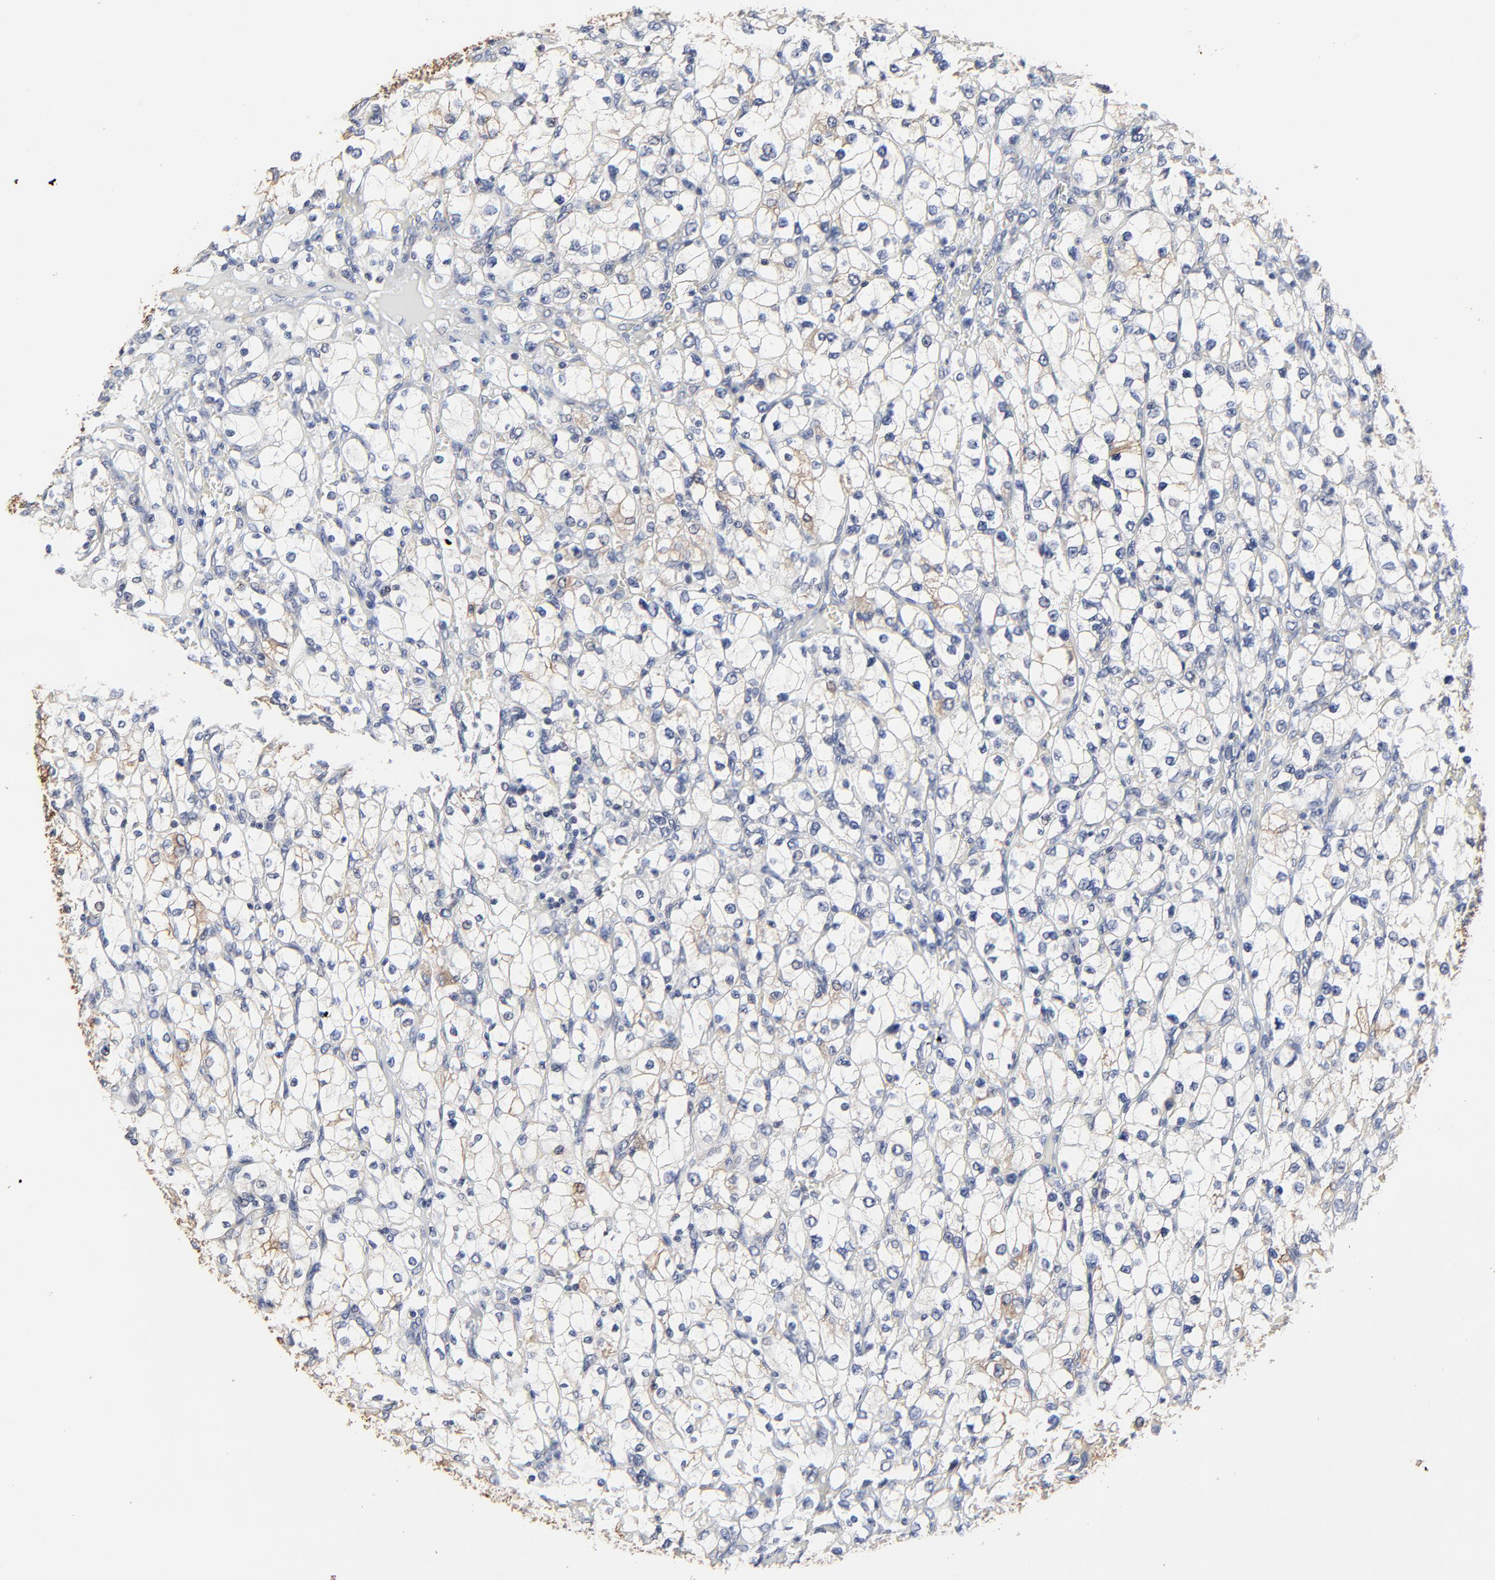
{"staining": {"intensity": "weak", "quantity": "25%-75%", "location": "cytoplasmic/membranous"}, "tissue": "renal cancer", "cell_type": "Tumor cells", "image_type": "cancer", "snomed": [{"axis": "morphology", "description": "Adenocarcinoma, NOS"}, {"axis": "topography", "description": "Kidney"}], "caption": "A high-resolution micrograph shows IHC staining of adenocarcinoma (renal), which exhibits weak cytoplasmic/membranous positivity in approximately 25%-75% of tumor cells. (Brightfield microscopy of DAB IHC at high magnification).", "gene": "LNX1", "patient": {"sex": "female", "age": 62}}